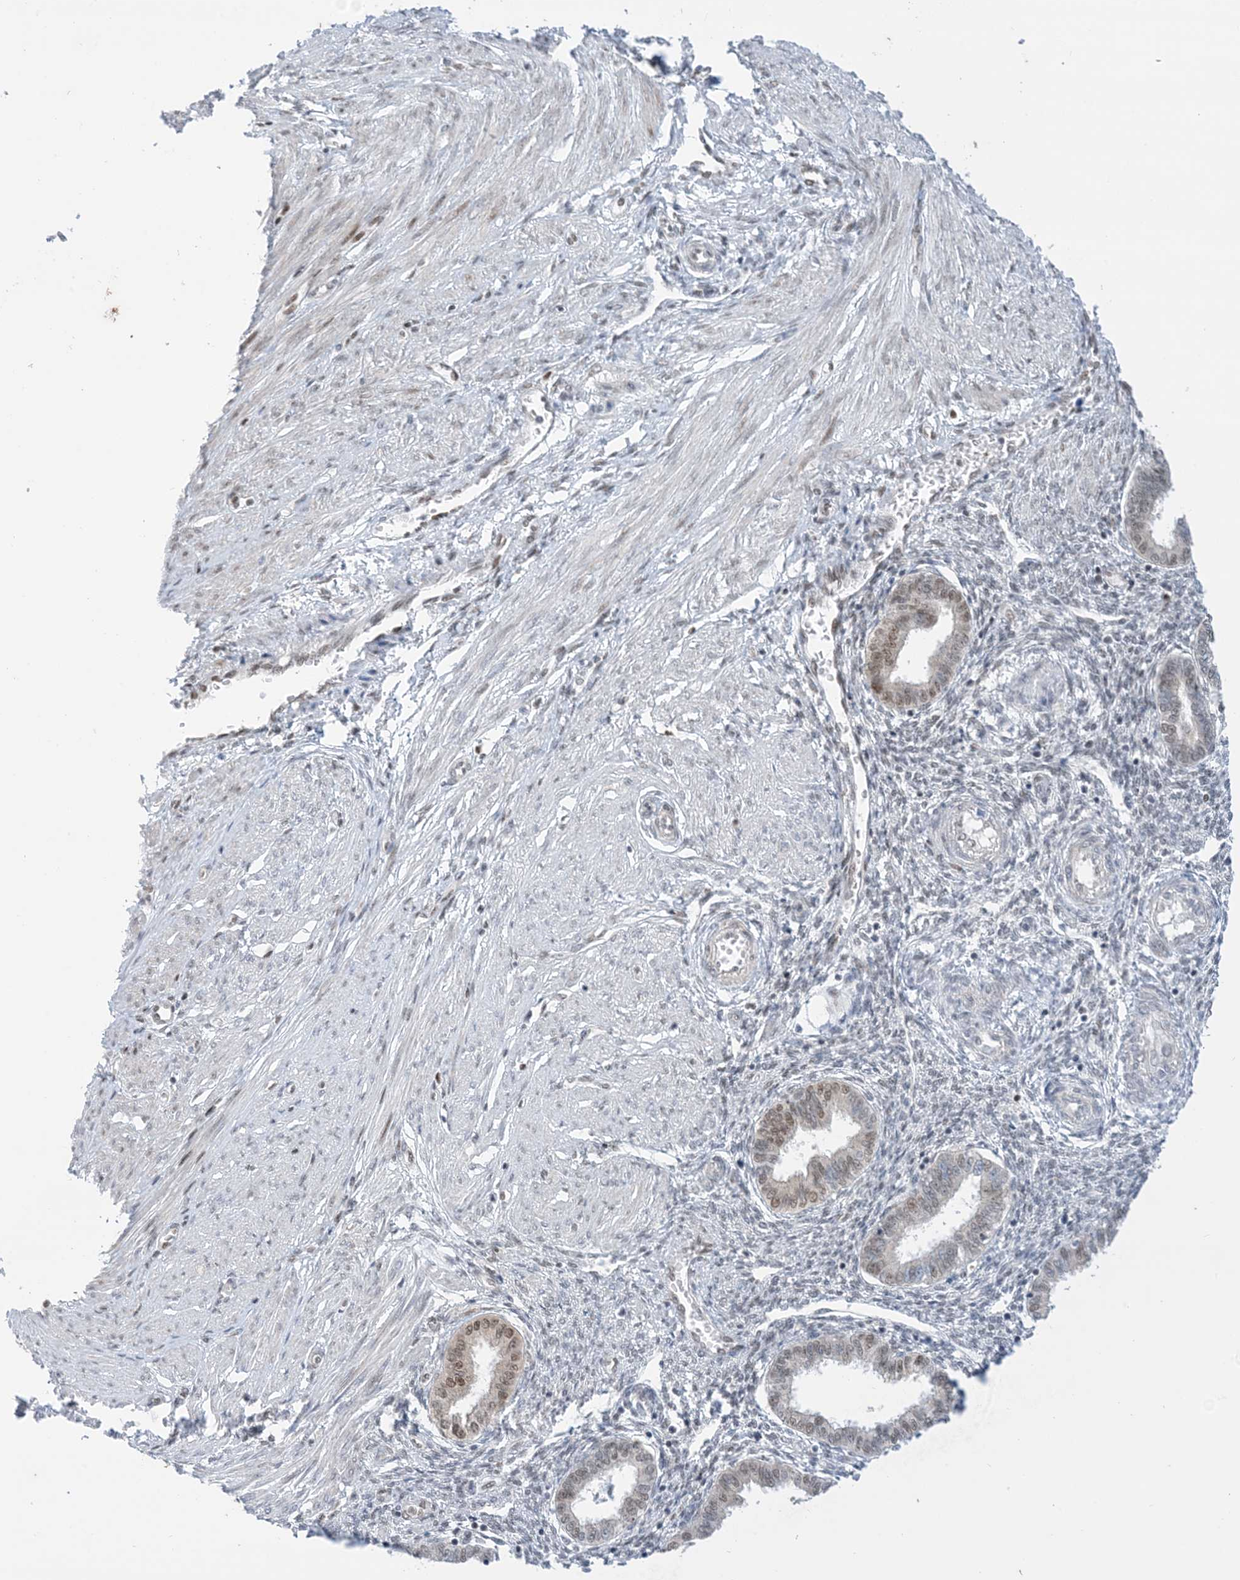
{"staining": {"intensity": "negative", "quantity": "none", "location": "none"}, "tissue": "endometrium", "cell_type": "Cells in endometrial stroma", "image_type": "normal", "snomed": [{"axis": "morphology", "description": "Normal tissue, NOS"}, {"axis": "topography", "description": "Endometrium"}], "caption": "Immunohistochemistry of unremarkable human endometrium shows no expression in cells in endometrial stroma. (DAB IHC with hematoxylin counter stain).", "gene": "TFPT", "patient": {"sex": "female", "age": 33}}